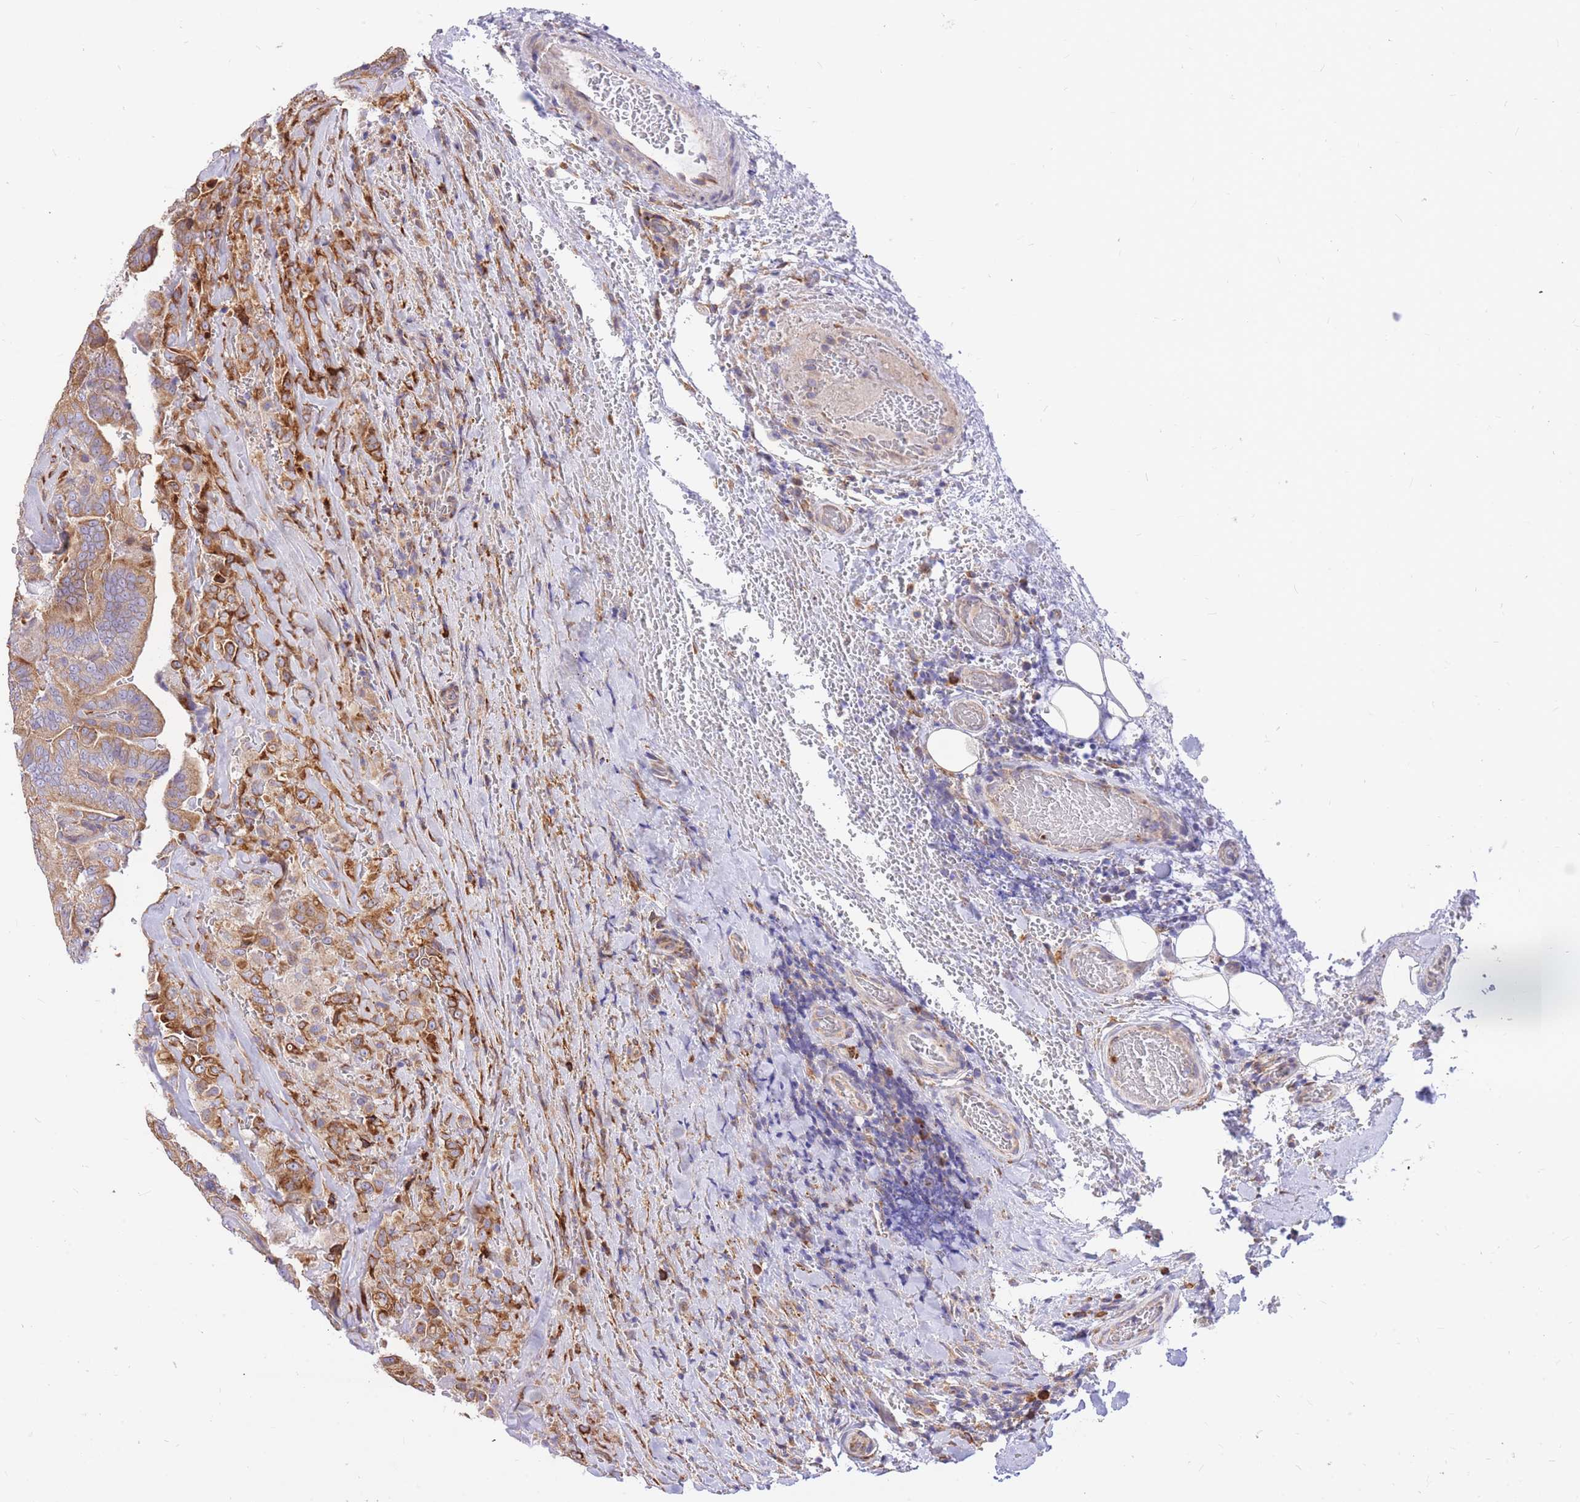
{"staining": {"intensity": "moderate", "quantity": ">75%", "location": "cytoplasmic/membranous"}, "tissue": "thyroid cancer", "cell_type": "Tumor cells", "image_type": "cancer", "snomed": [{"axis": "morphology", "description": "Papillary adenocarcinoma, NOS"}, {"axis": "topography", "description": "Thyroid gland"}], "caption": "Protein staining by IHC displays moderate cytoplasmic/membranous expression in about >75% of tumor cells in thyroid papillary adenocarcinoma.", "gene": "GBP7", "patient": {"sex": "male", "age": 61}}